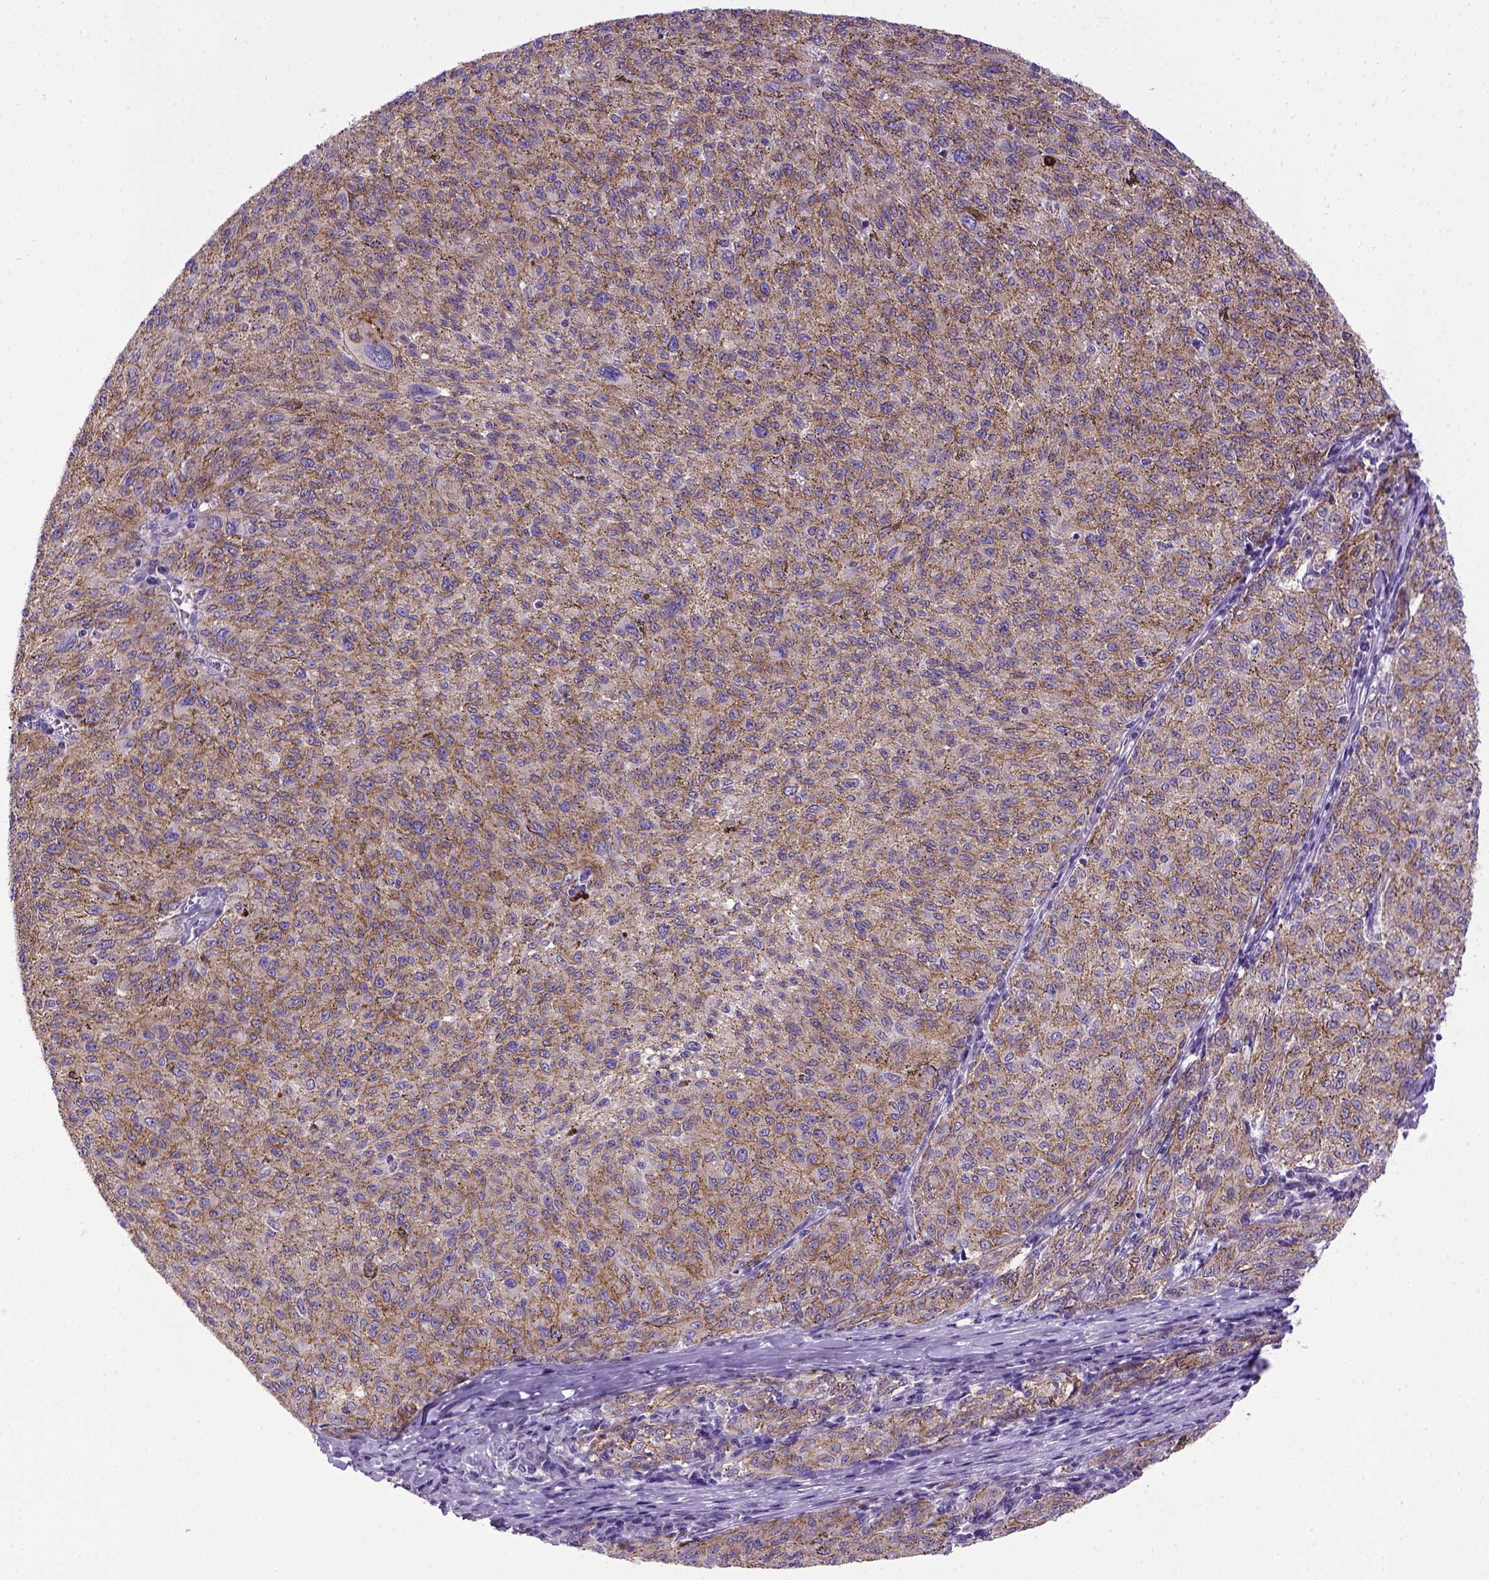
{"staining": {"intensity": "moderate", "quantity": ">75%", "location": "cytoplasmic/membranous"}, "tissue": "melanoma", "cell_type": "Tumor cells", "image_type": "cancer", "snomed": [{"axis": "morphology", "description": "Malignant melanoma, NOS"}, {"axis": "topography", "description": "Skin"}], "caption": "Approximately >75% of tumor cells in human melanoma show moderate cytoplasmic/membranous protein positivity as visualized by brown immunohistochemical staining.", "gene": "CDH1", "patient": {"sex": "female", "age": 72}}